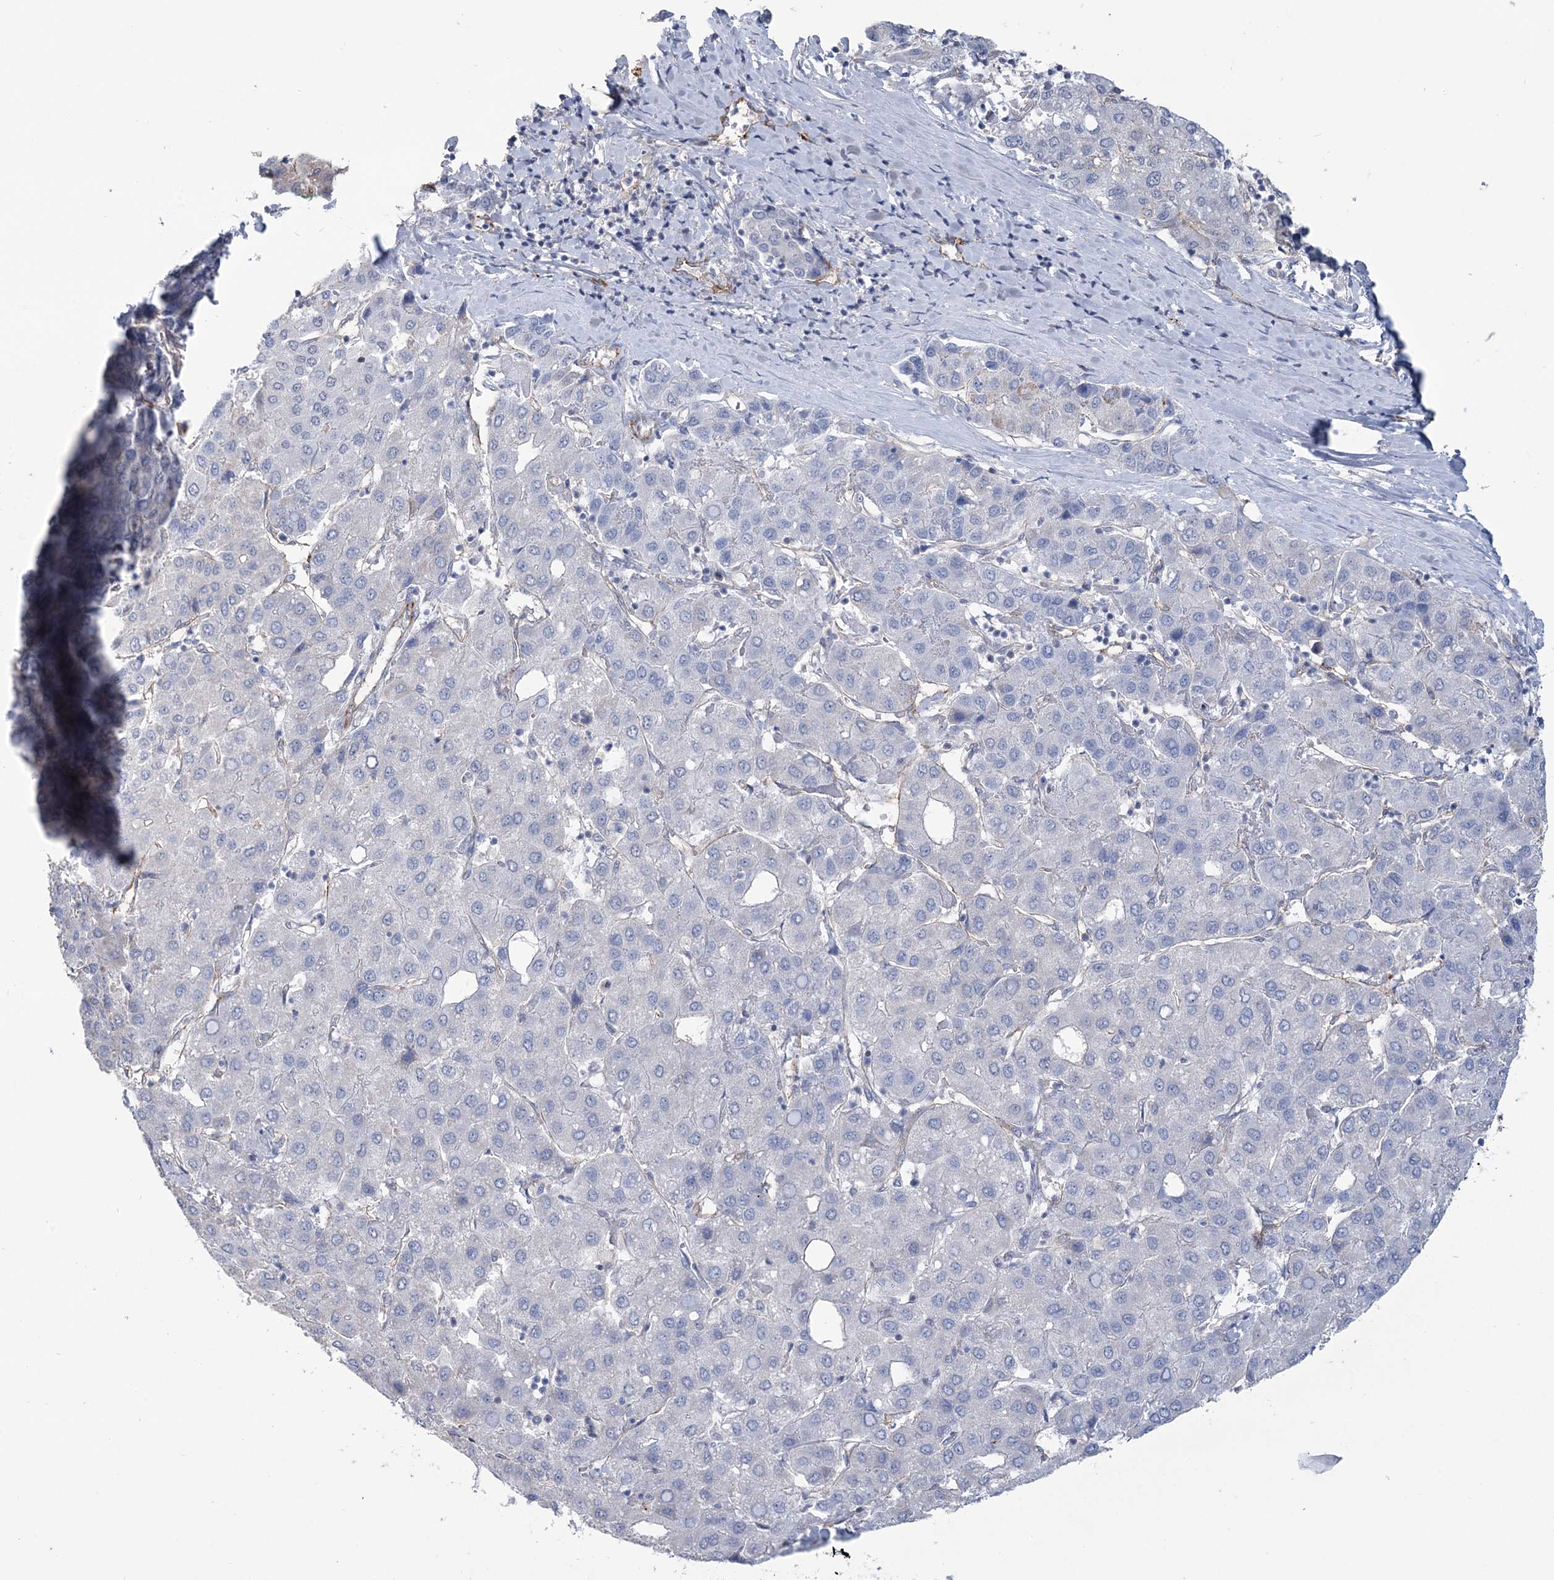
{"staining": {"intensity": "negative", "quantity": "none", "location": "none"}, "tissue": "liver cancer", "cell_type": "Tumor cells", "image_type": "cancer", "snomed": [{"axis": "morphology", "description": "Carcinoma, Hepatocellular, NOS"}, {"axis": "topography", "description": "Liver"}], "caption": "An image of liver hepatocellular carcinoma stained for a protein exhibits no brown staining in tumor cells. (DAB (3,3'-diaminobenzidine) immunohistochemistry (IHC) visualized using brightfield microscopy, high magnification).", "gene": "RAB11FIP5", "patient": {"sex": "male", "age": 65}}